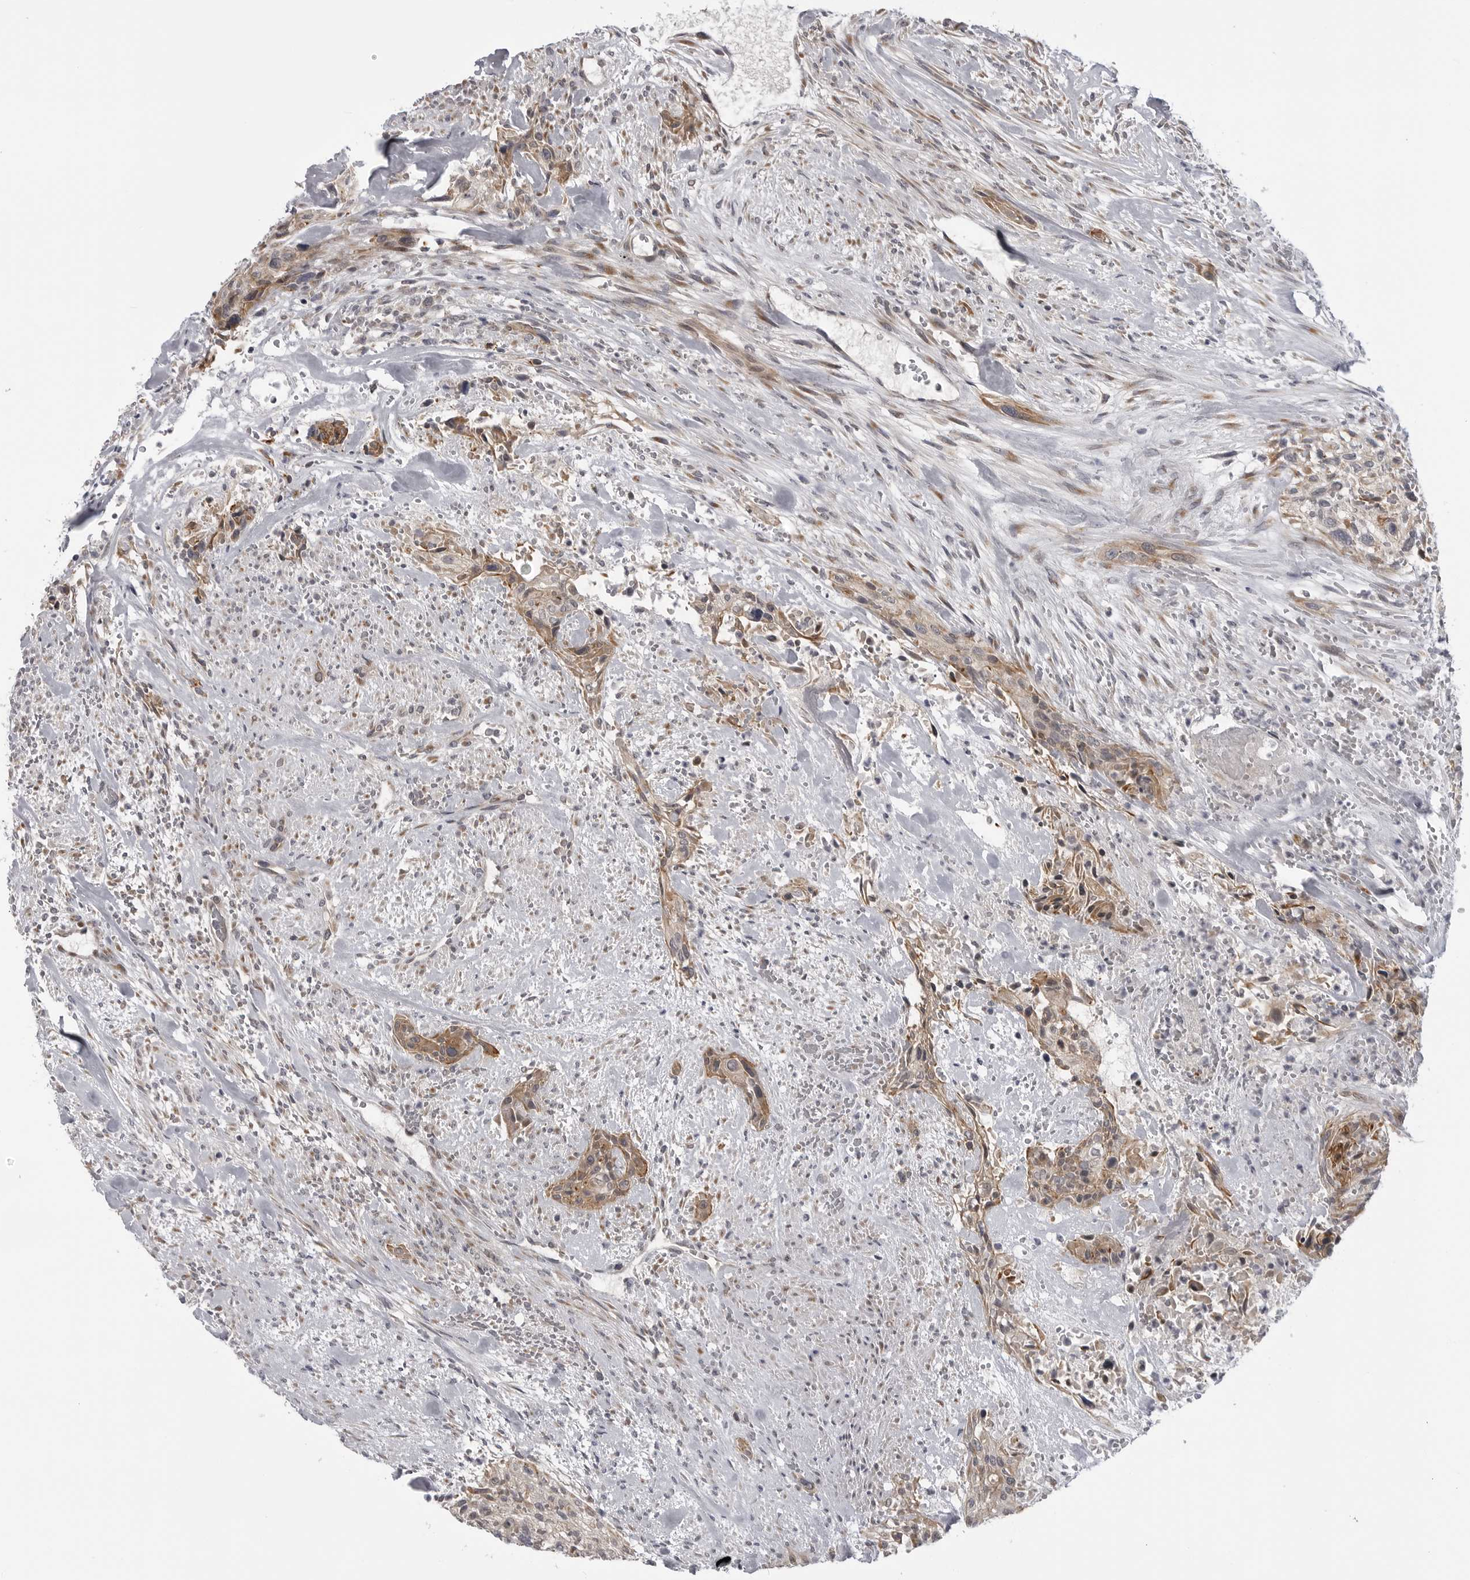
{"staining": {"intensity": "moderate", "quantity": ">75%", "location": "cytoplasmic/membranous"}, "tissue": "urothelial cancer", "cell_type": "Tumor cells", "image_type": "cancer", "snomed": [{"axis": "morphology", "description": "Urothelial carcinoma, High grade"}, {"axis": "topography", "description": "Urinary bladder"}], "caption": "IHC of urothelial cancer shows medium levels of moderate cytoplasmic/membranous positivity in about >75% of tumor cells. The staining was performed using DAB (3,3'-diaminobenzidine), with brown indicating positive protein expression. Nuclei are stained blue with hematoxylin.", "gene": "LRRC45", "patient": {"sex": "male", "age": 35}}